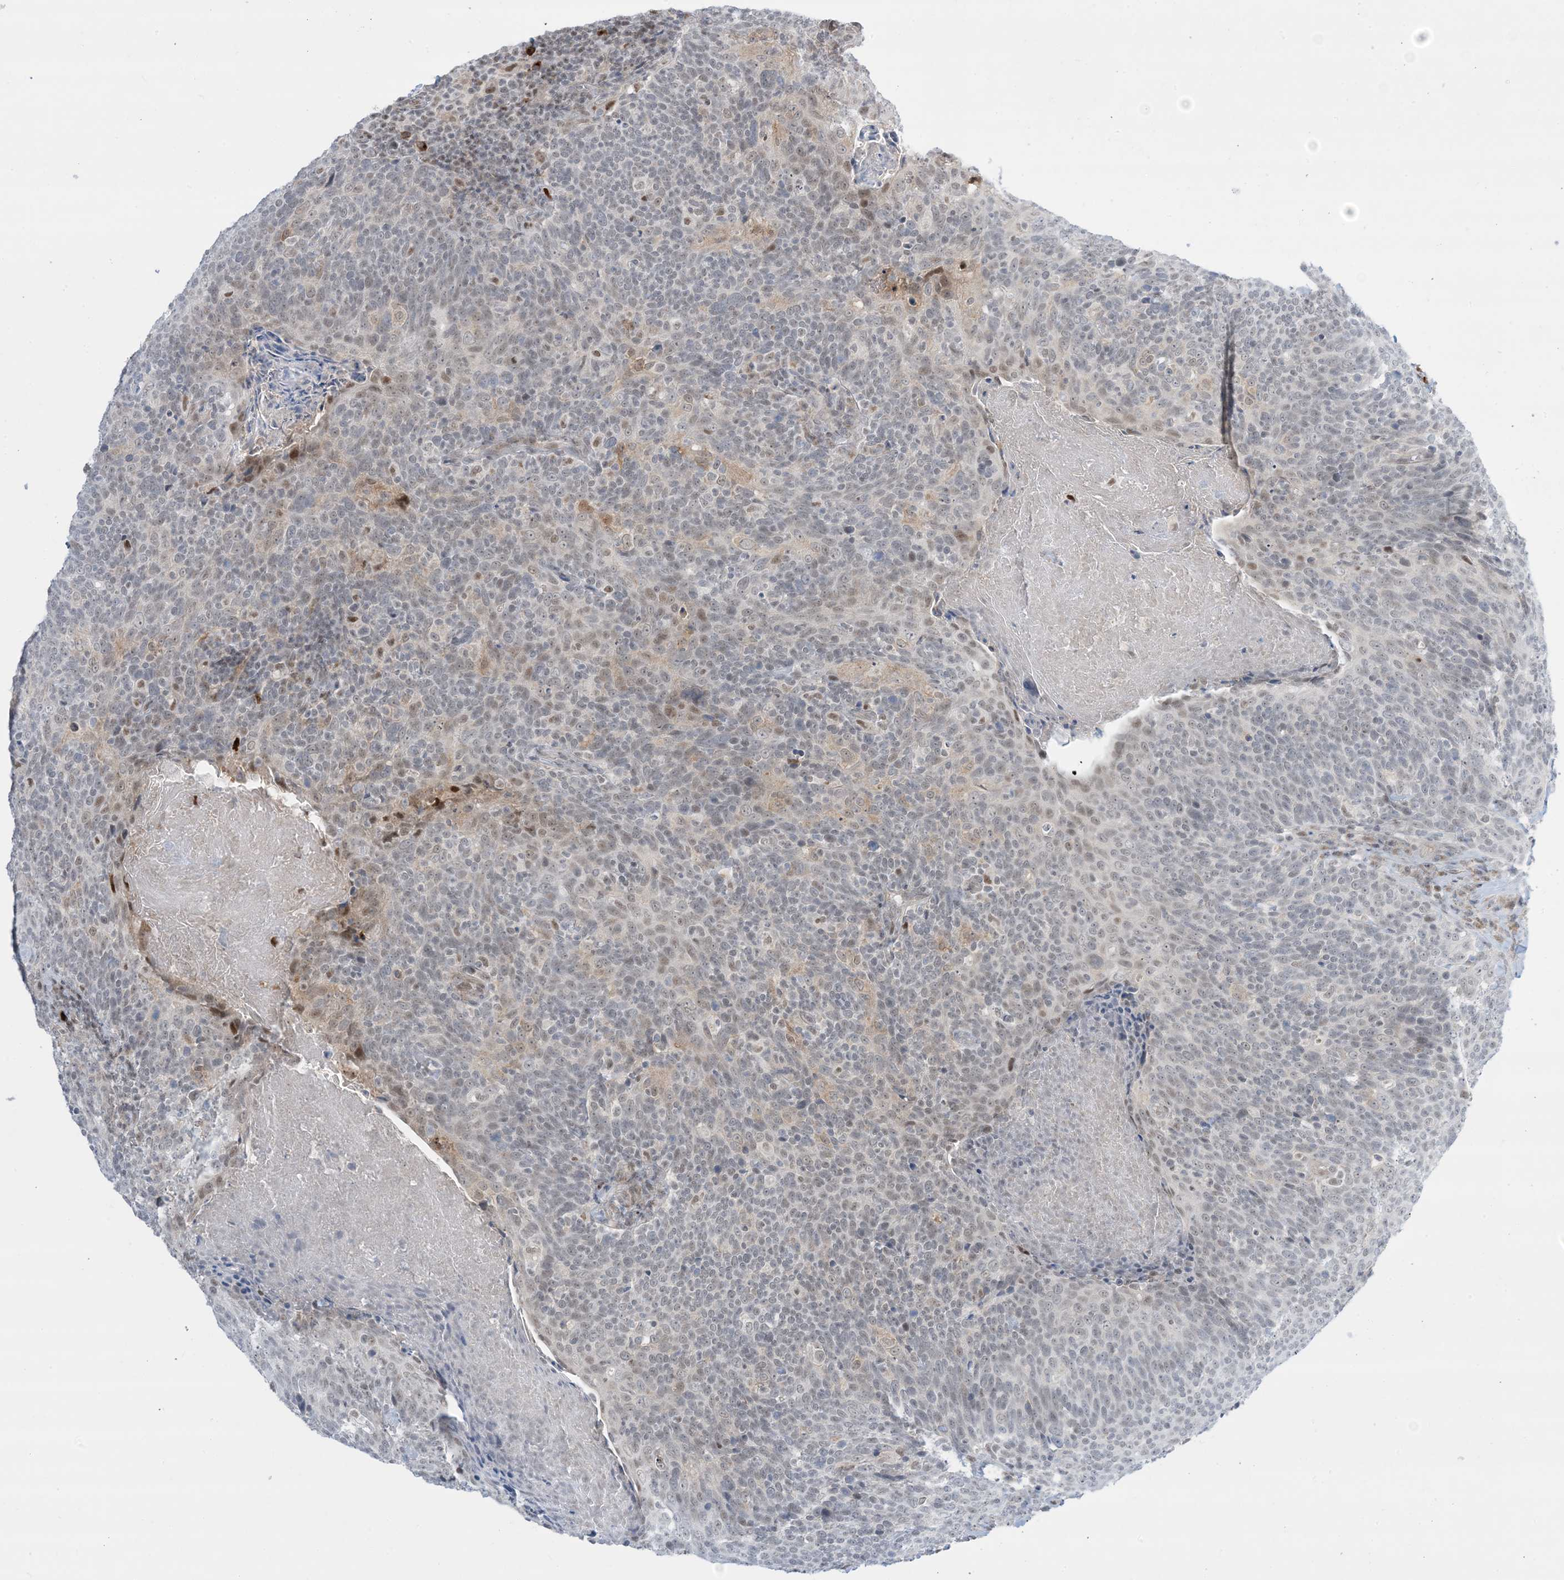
{"staining": {"intensity": "weak", "quantity": "<25%", "location": "nuclear"}, "tissue": "head and neck cancer", "cell_type": "Tumor cells", "image_type": "cancer", "snomed": [{"axis": "morphology", "description": "Squamous cell carcinoma, NOS"}, {"axis": "morphology", "description": "Squamous cell carcinoma, metastatic, NOS"}, {"axis": "topography", "description": "Lymph node"}, {"axis": "topography", "description": "Head-Neck"}], "caption": "DAB immunohistochemical staining of human head and neck squamous cell carcinoma shows no significant positivity in tumor cells.", "gene": "TFPT", "patient": {"sex": "male", "age": 62}}